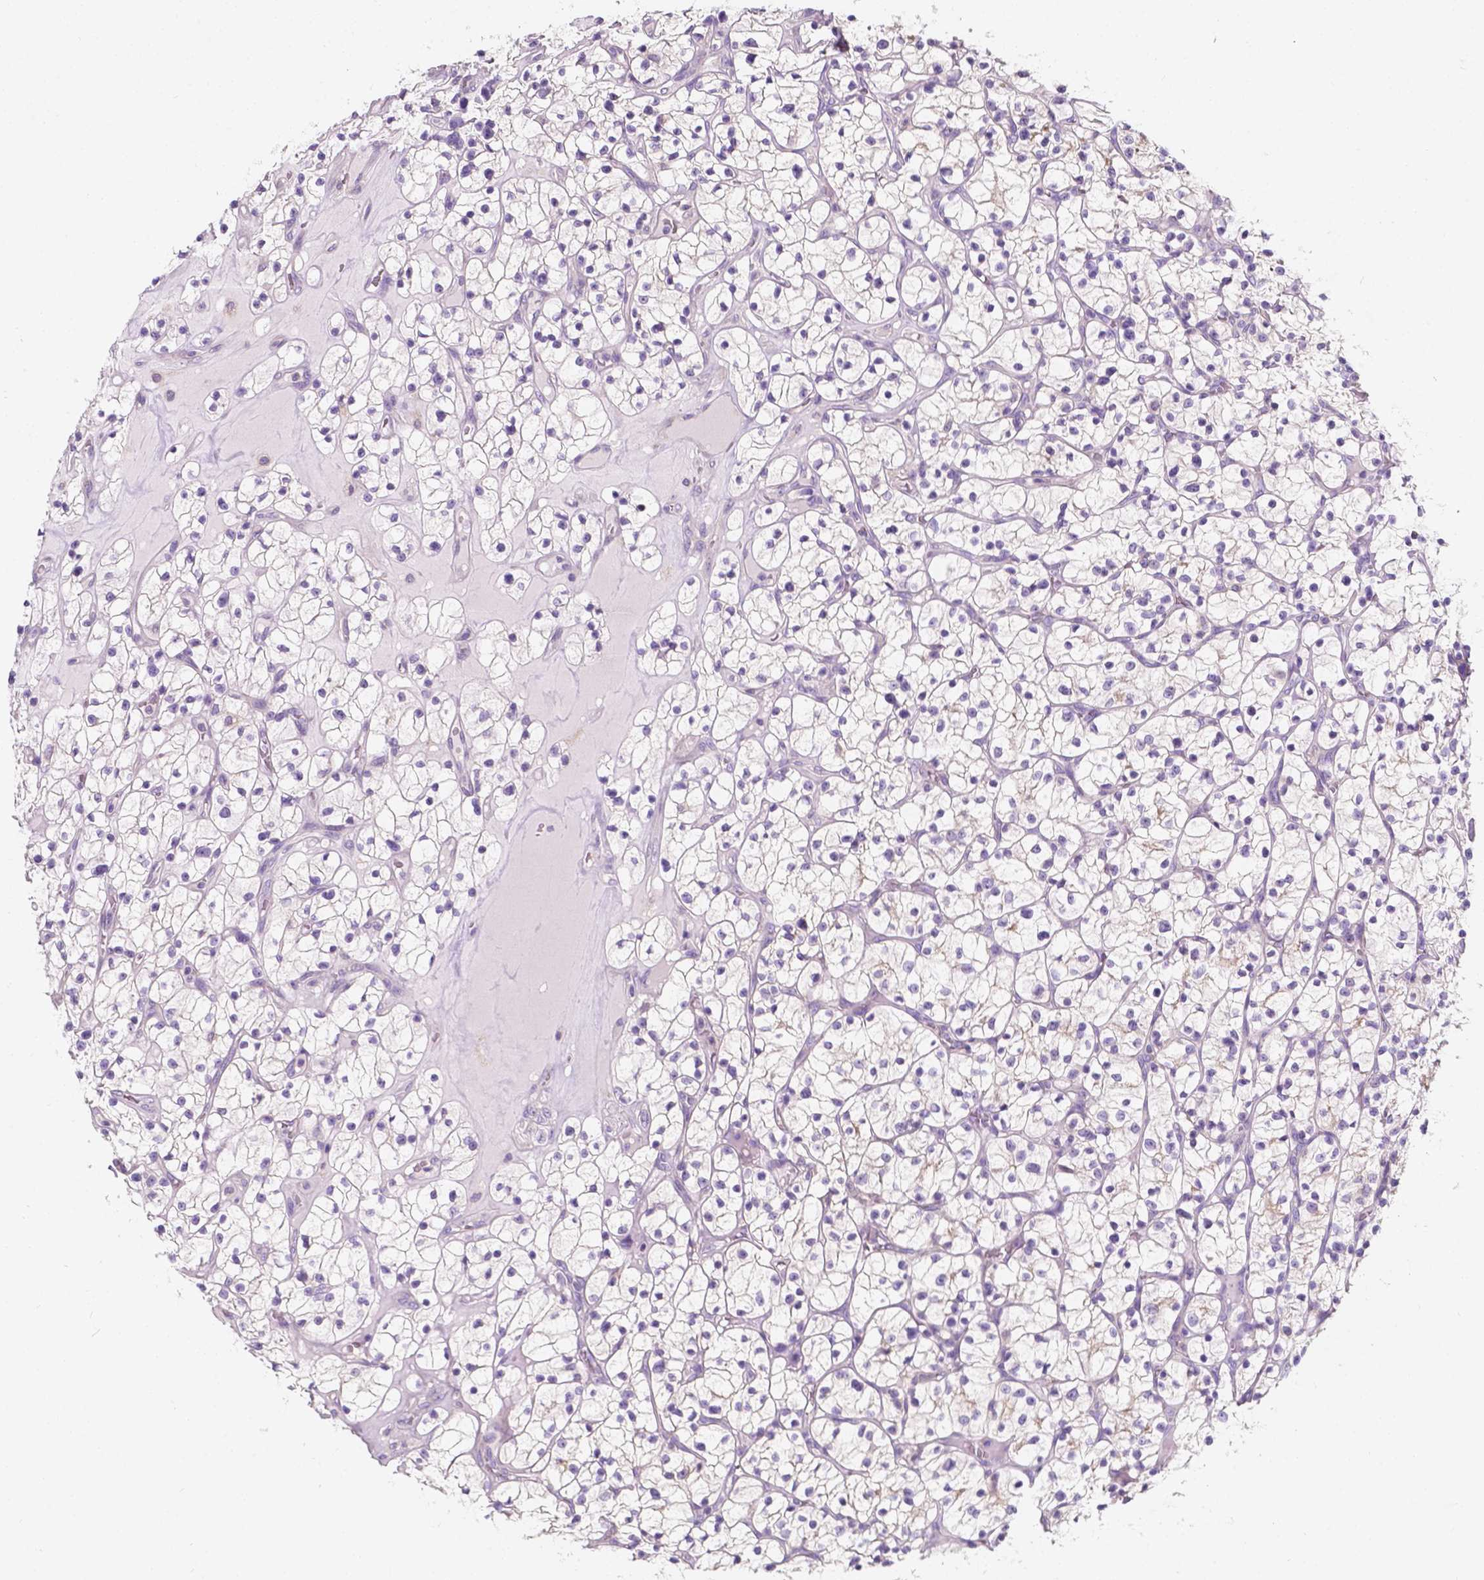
{"staining": {"intensity": "negative", "quantity": "none", "location": "none"}, "tissue": "renal cancer", "cell_type": "Tumor cells", "image_type": "cancer", "snomed": [{"axis": "morphology", "description": "Adenocarcinoma, NOS"}, {"axis": "topography", "description": "Kidney"}], "caption": "Tumor cells are negative for protein expression in human renal cancer. (Immunohistochemistry (ihc), brightfield microscopy, high magnification).", "gene": "SIRT2", "patient": {"sex": "female", "age": 64}}